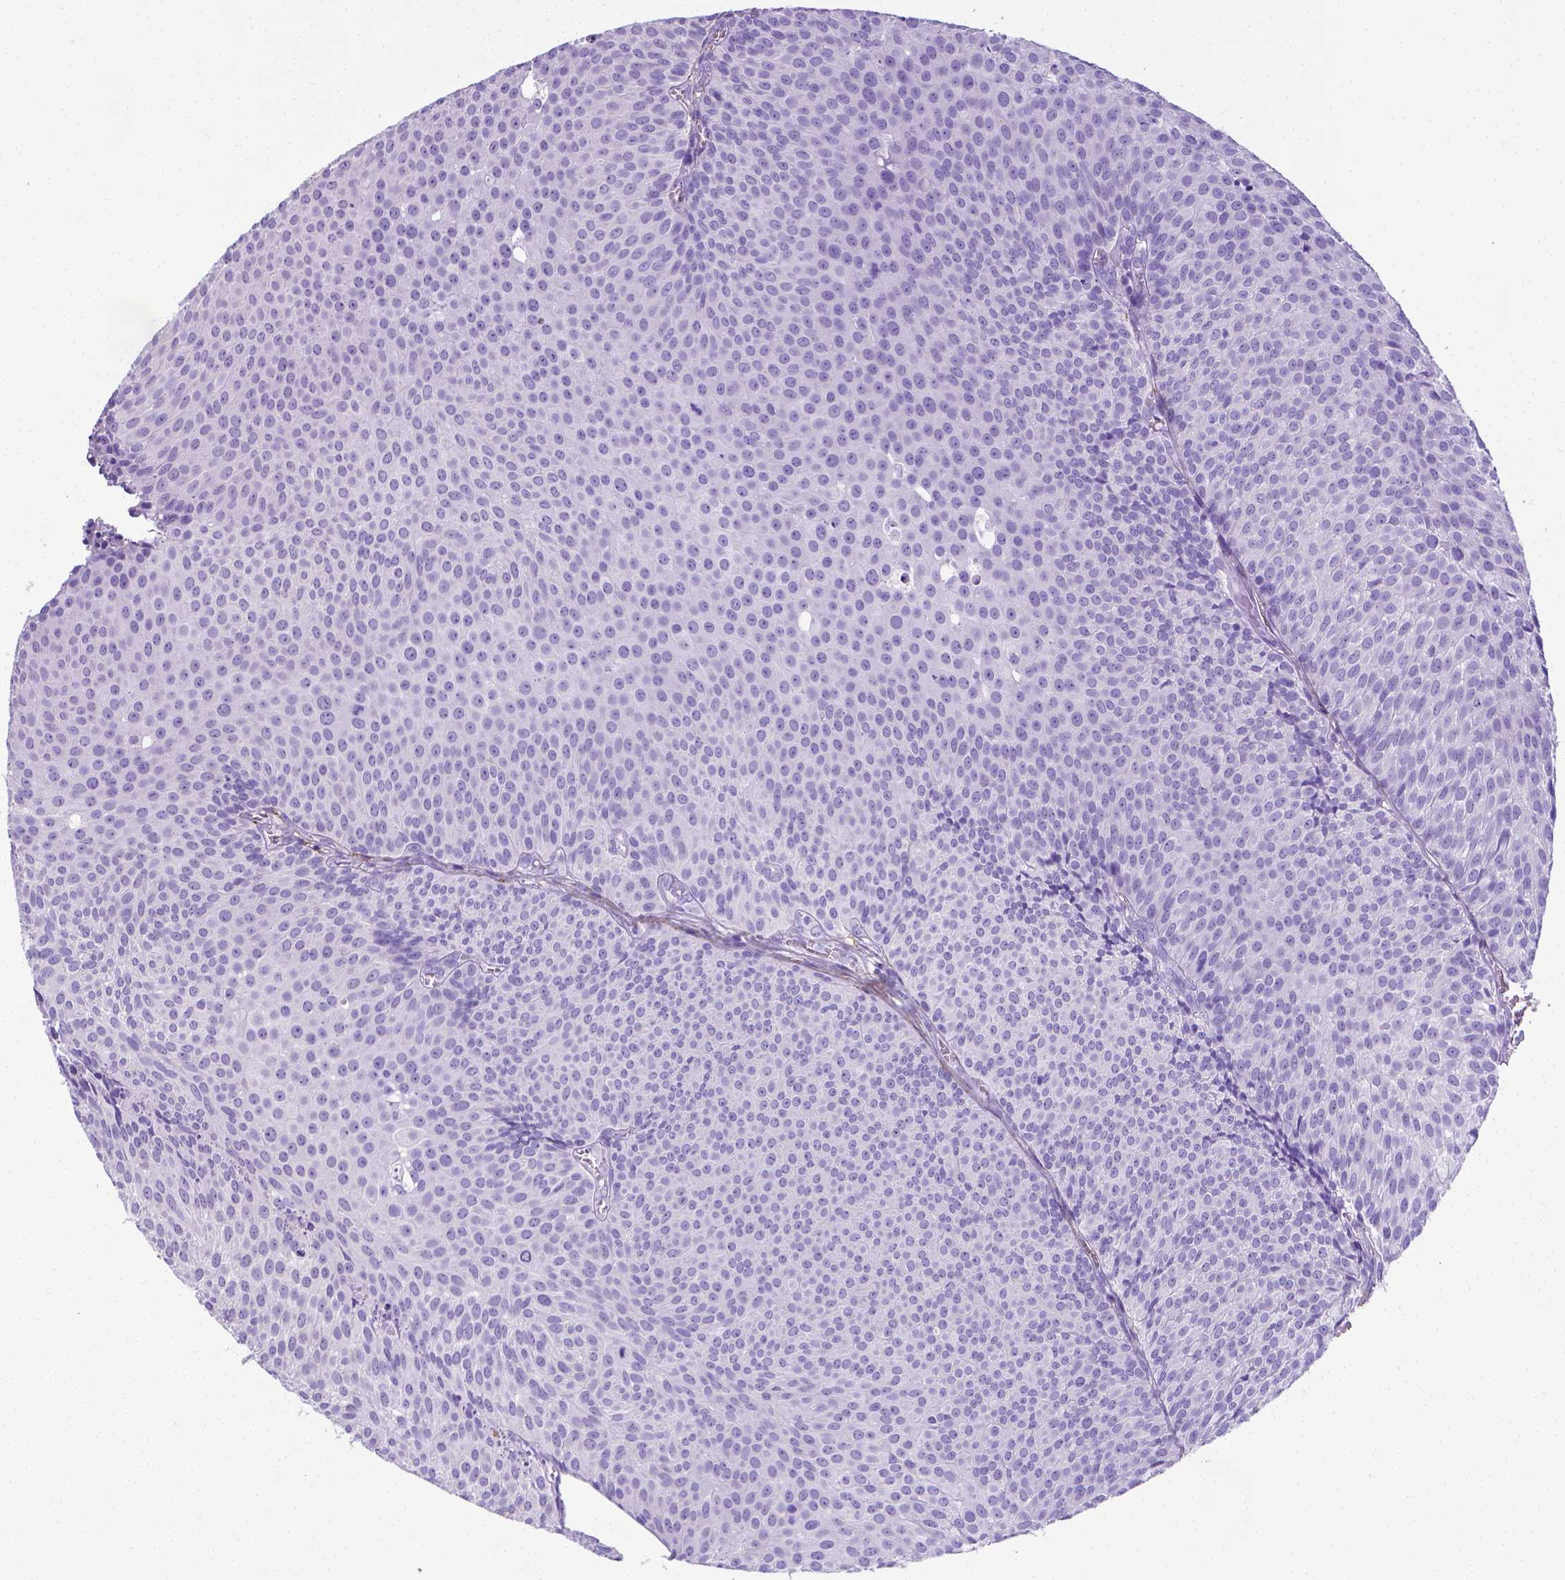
{"staining": {"intensity": "negative", "quantity": "none", "location": "none"}, "tissue": "urothelial cancer", "cell_type": "Tumor cells", "image_type": "cancer", "snomed": [{"axis": "morphology", "description": "Urothelial carcinoma, Low grade"}, {"axis": "topography", "description": "Urinary bladder"}], "caption": "IHC of urothelial carcinoma (low-grade) exhibits no positivity in tumor cells. (Stains: DAB IHC with hematoxylin counter stain, Microscopy: brightfield microscopy at high magnification).", "gene": "MFAP2", "patient": {"sex": "male", "age": 63}}